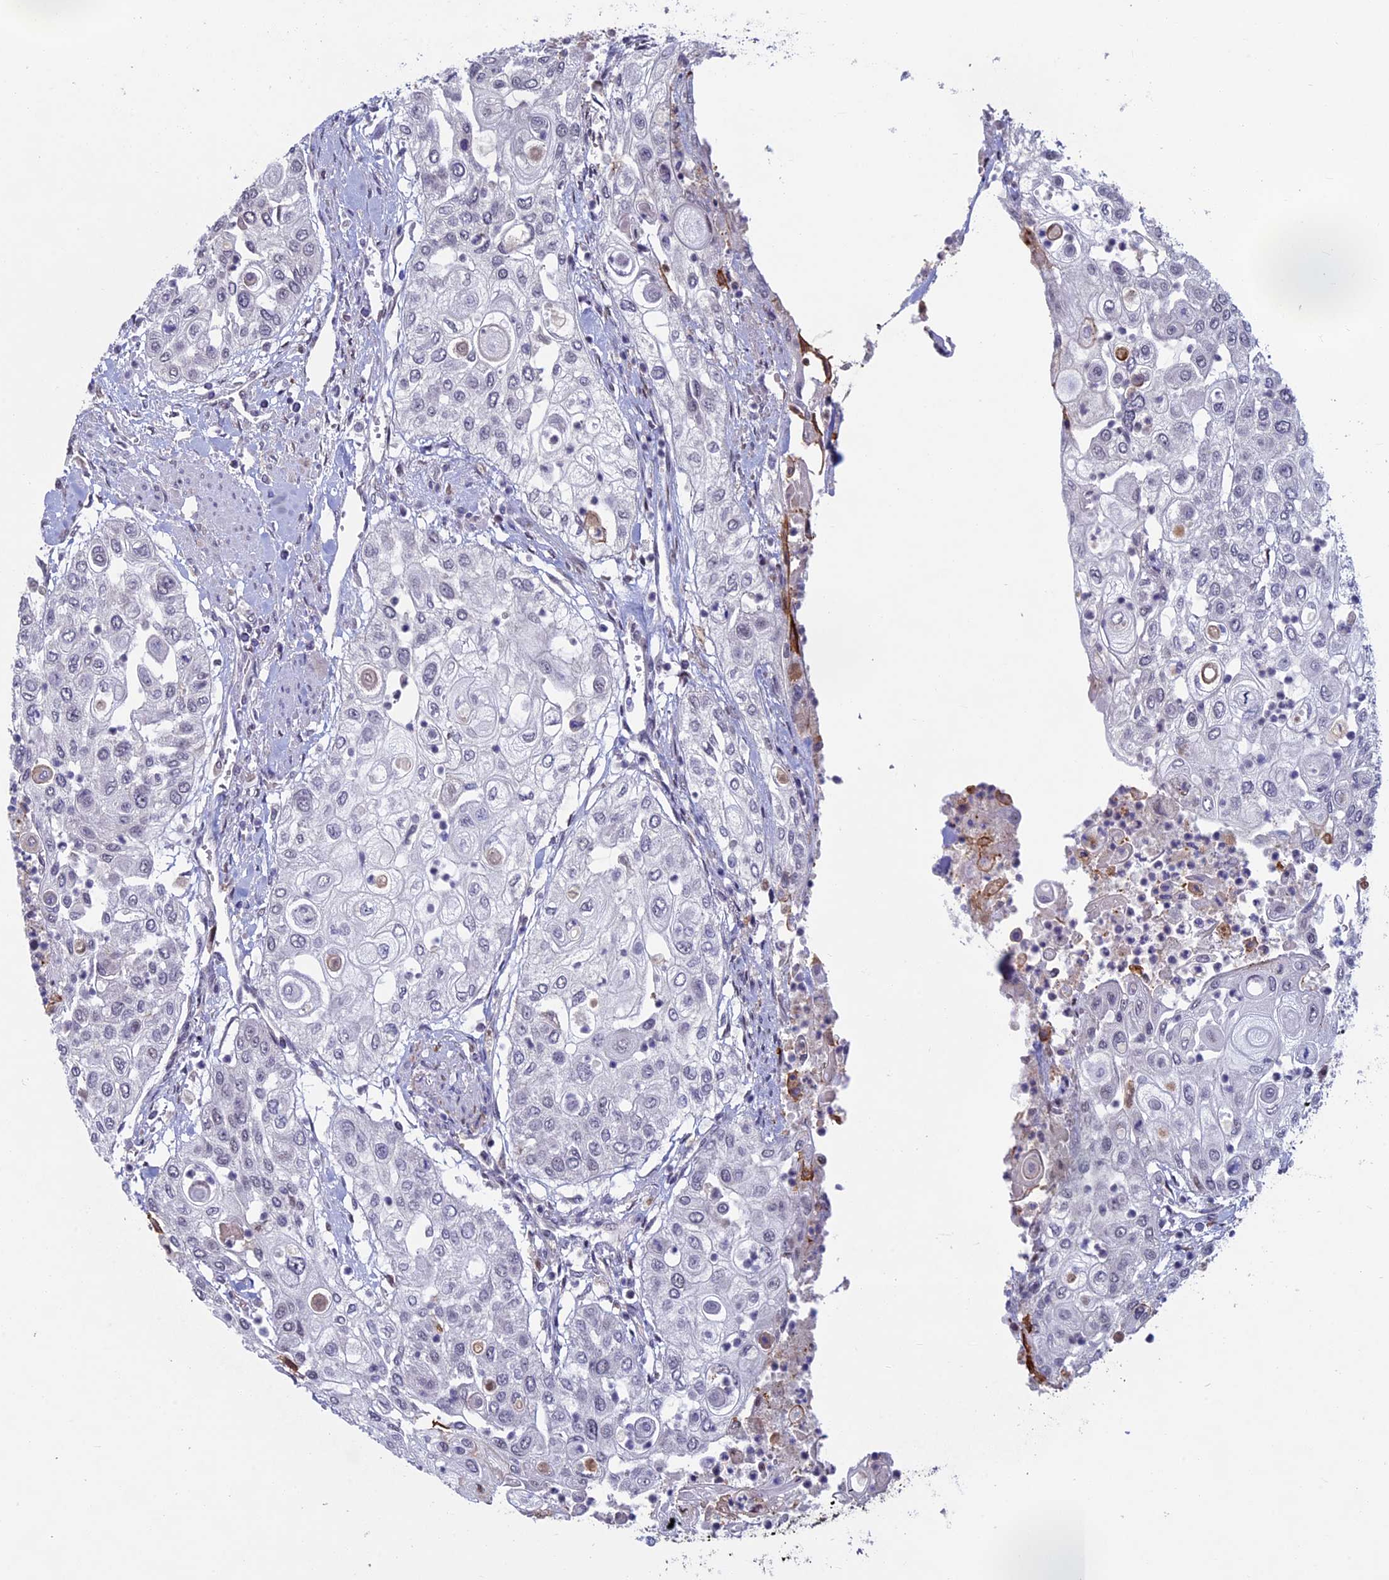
{"staining": {"intensity": "negative", "quantity": "none", "location": "none"}, "tissue": "urothelial cancer", "cell_type": "Tumor cells", "image_type": "cancer", "snomed": [{"axis": "morphology", "description": "Urothelial carcinoma, High grade"}, {"axis": "topography", "description": "Urinary bladder"}], "caption": "DAB (3,3'-diaminobenzidine) immunohistochemical staining of human urothelial cancer displays no significant staining in tumor cells.", "gene": "SPIRE1", "patient": {"sex": "female", "age": 79}}